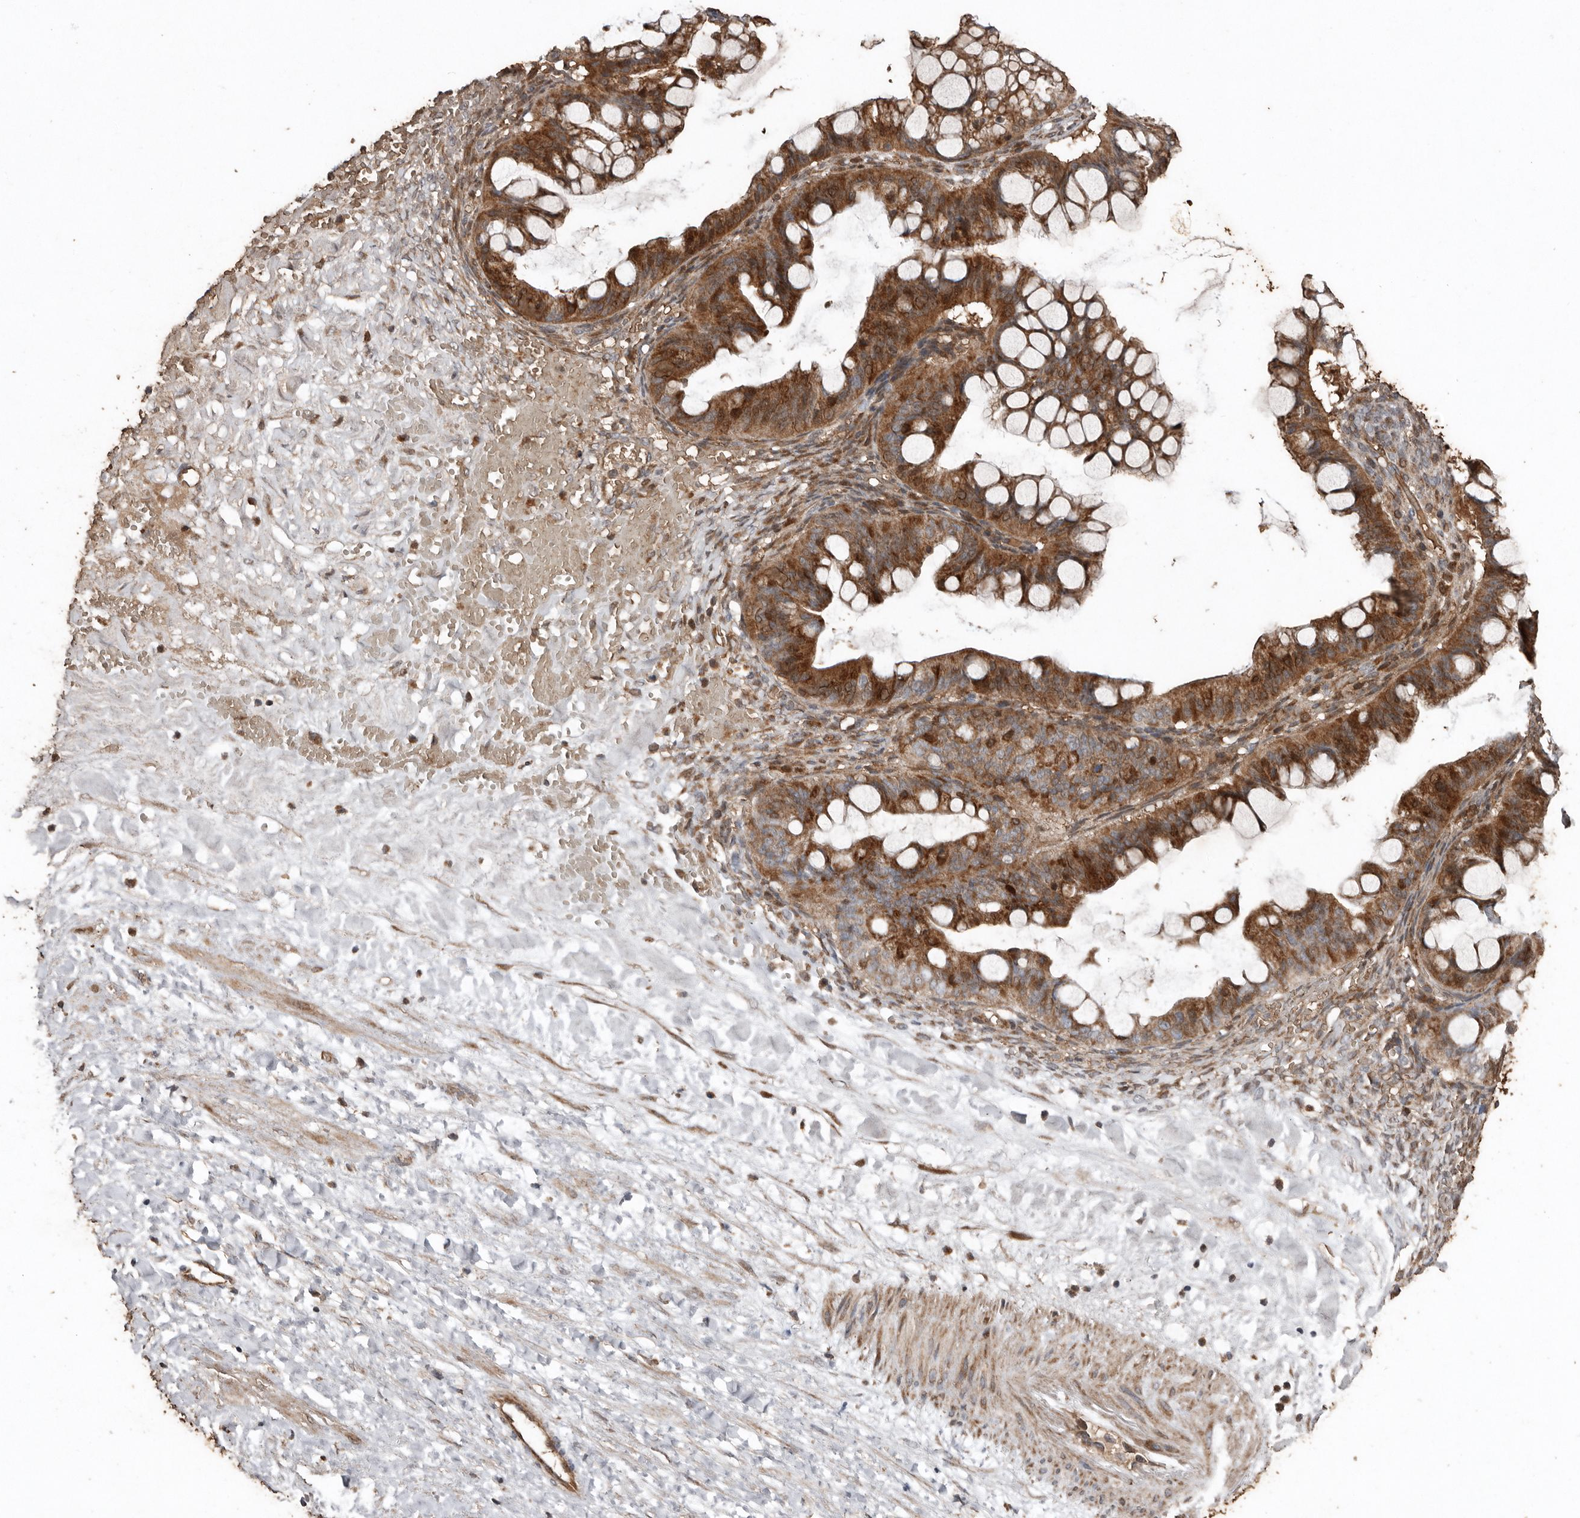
{"staining": {"intensity": "strong", "quantity": ">75%", "location": "cytoplasmic/membranous"}, "tissue": "ovarian cancer", "cell_type": "Tumor cells", "image_type": "cancer", "snomed": [{"axis": "morphology", "description": "Cystadenocarcinoma, mucinous, NOS"}, {"axis": "topography", "description": "Ovary"}], "caption": "Human mucinous cystadenocarcinoma (ovarian) stained for a protein (brown) demonstrates strong cytoplasmic/membranous positive expression in approximately >75% of tumor cells.", "gene": "RANBP17", "patient": {"sex": "female", "age": 73}}